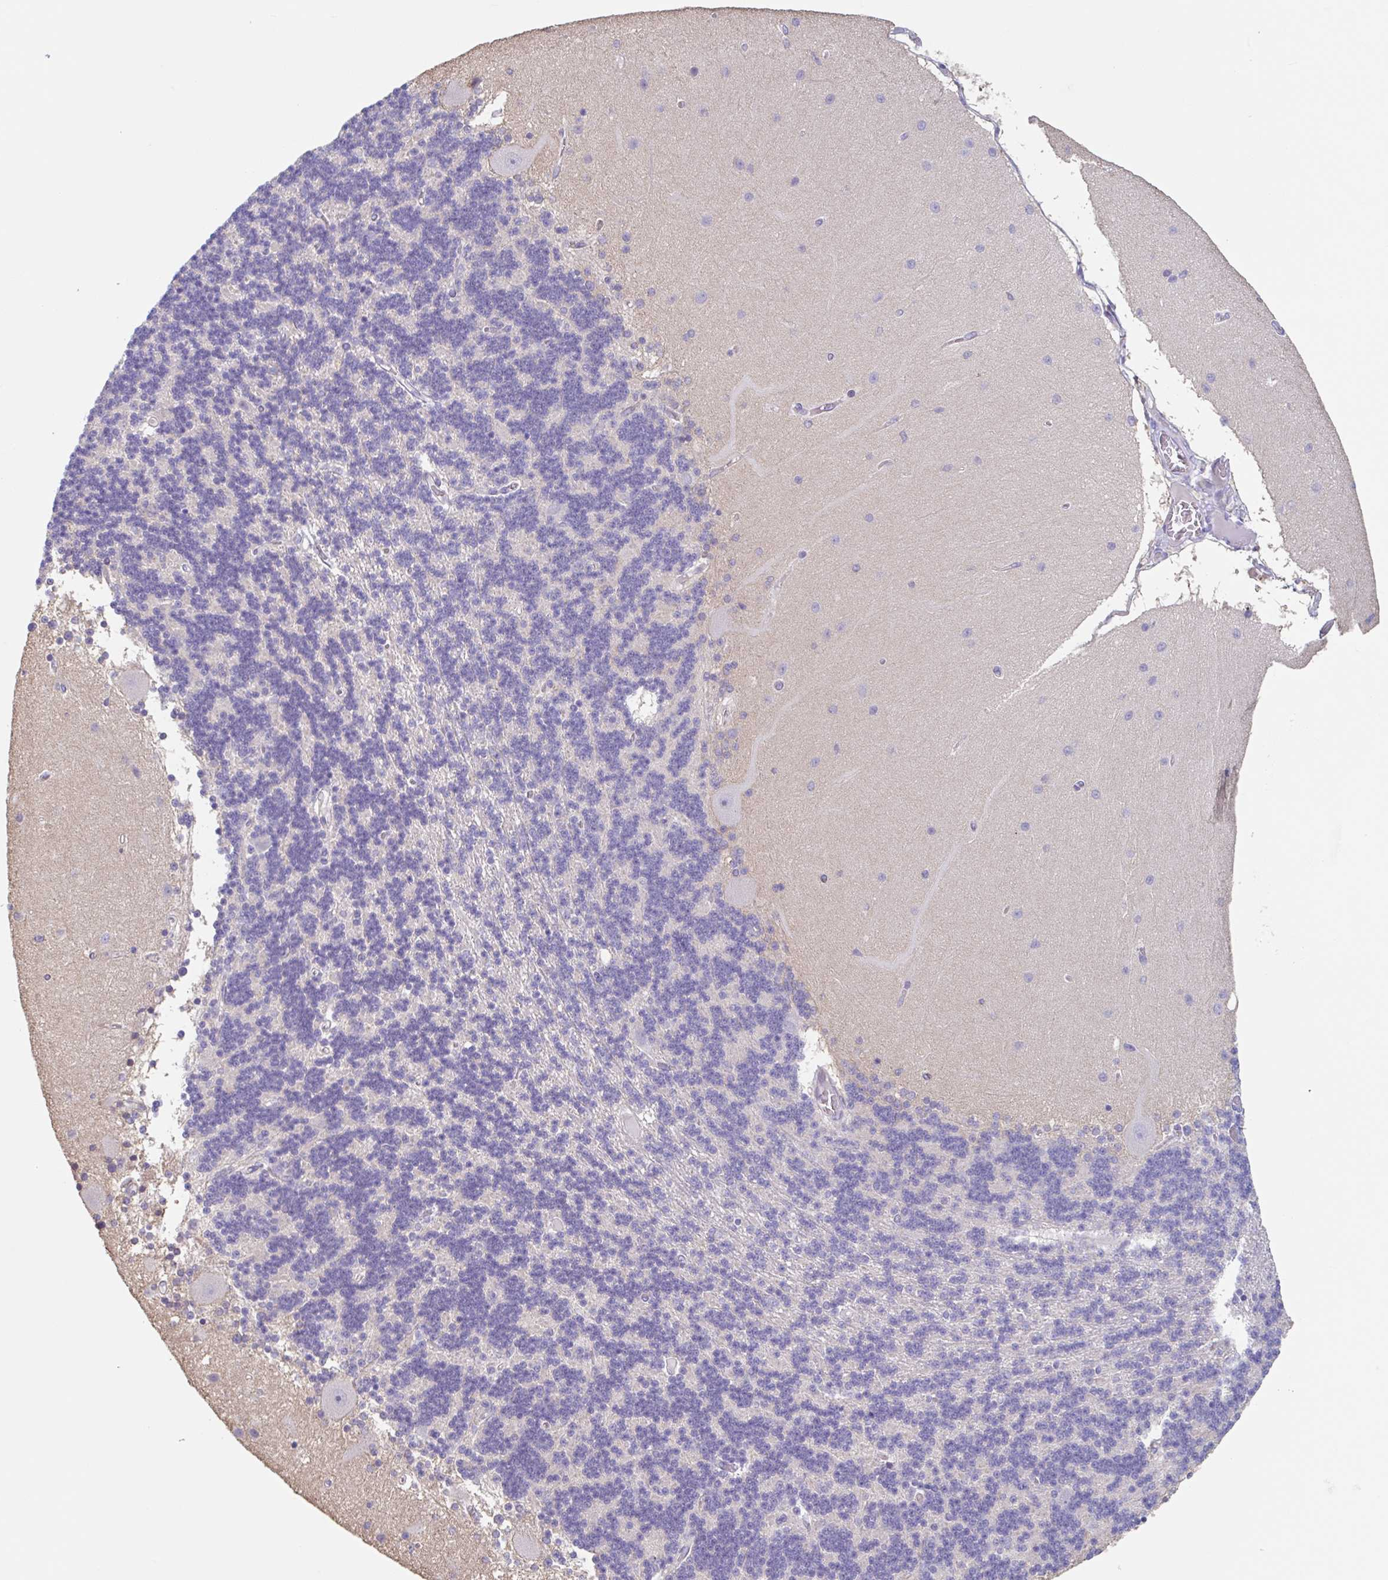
{"staining": {"intensity": "negative", "quantity": "none", "location": "none"}, "tissue": "cerebellum", "cell_type": "Cells in granular layer", "image_type": "normal", "snomed": [{"axis": "morphology", "description": "Normal tissue, NOS"}, {"axis": "topography", "description": "Cerebellum"}], "caption": "DAB (3,3'-diaminobenzidine) immunohistochemical staining of normal cerebellum shows no significant positivity in cells in granular layer. (Stains: DAB (3,3'-diaminobenzidine) immunohistochemistry (IHC) with hematoxylin counter stain, Microscopy: brightfield microscopy at high magnification).", "gene": "EHD4", "patient": {"sex": "female", "age": 54}}